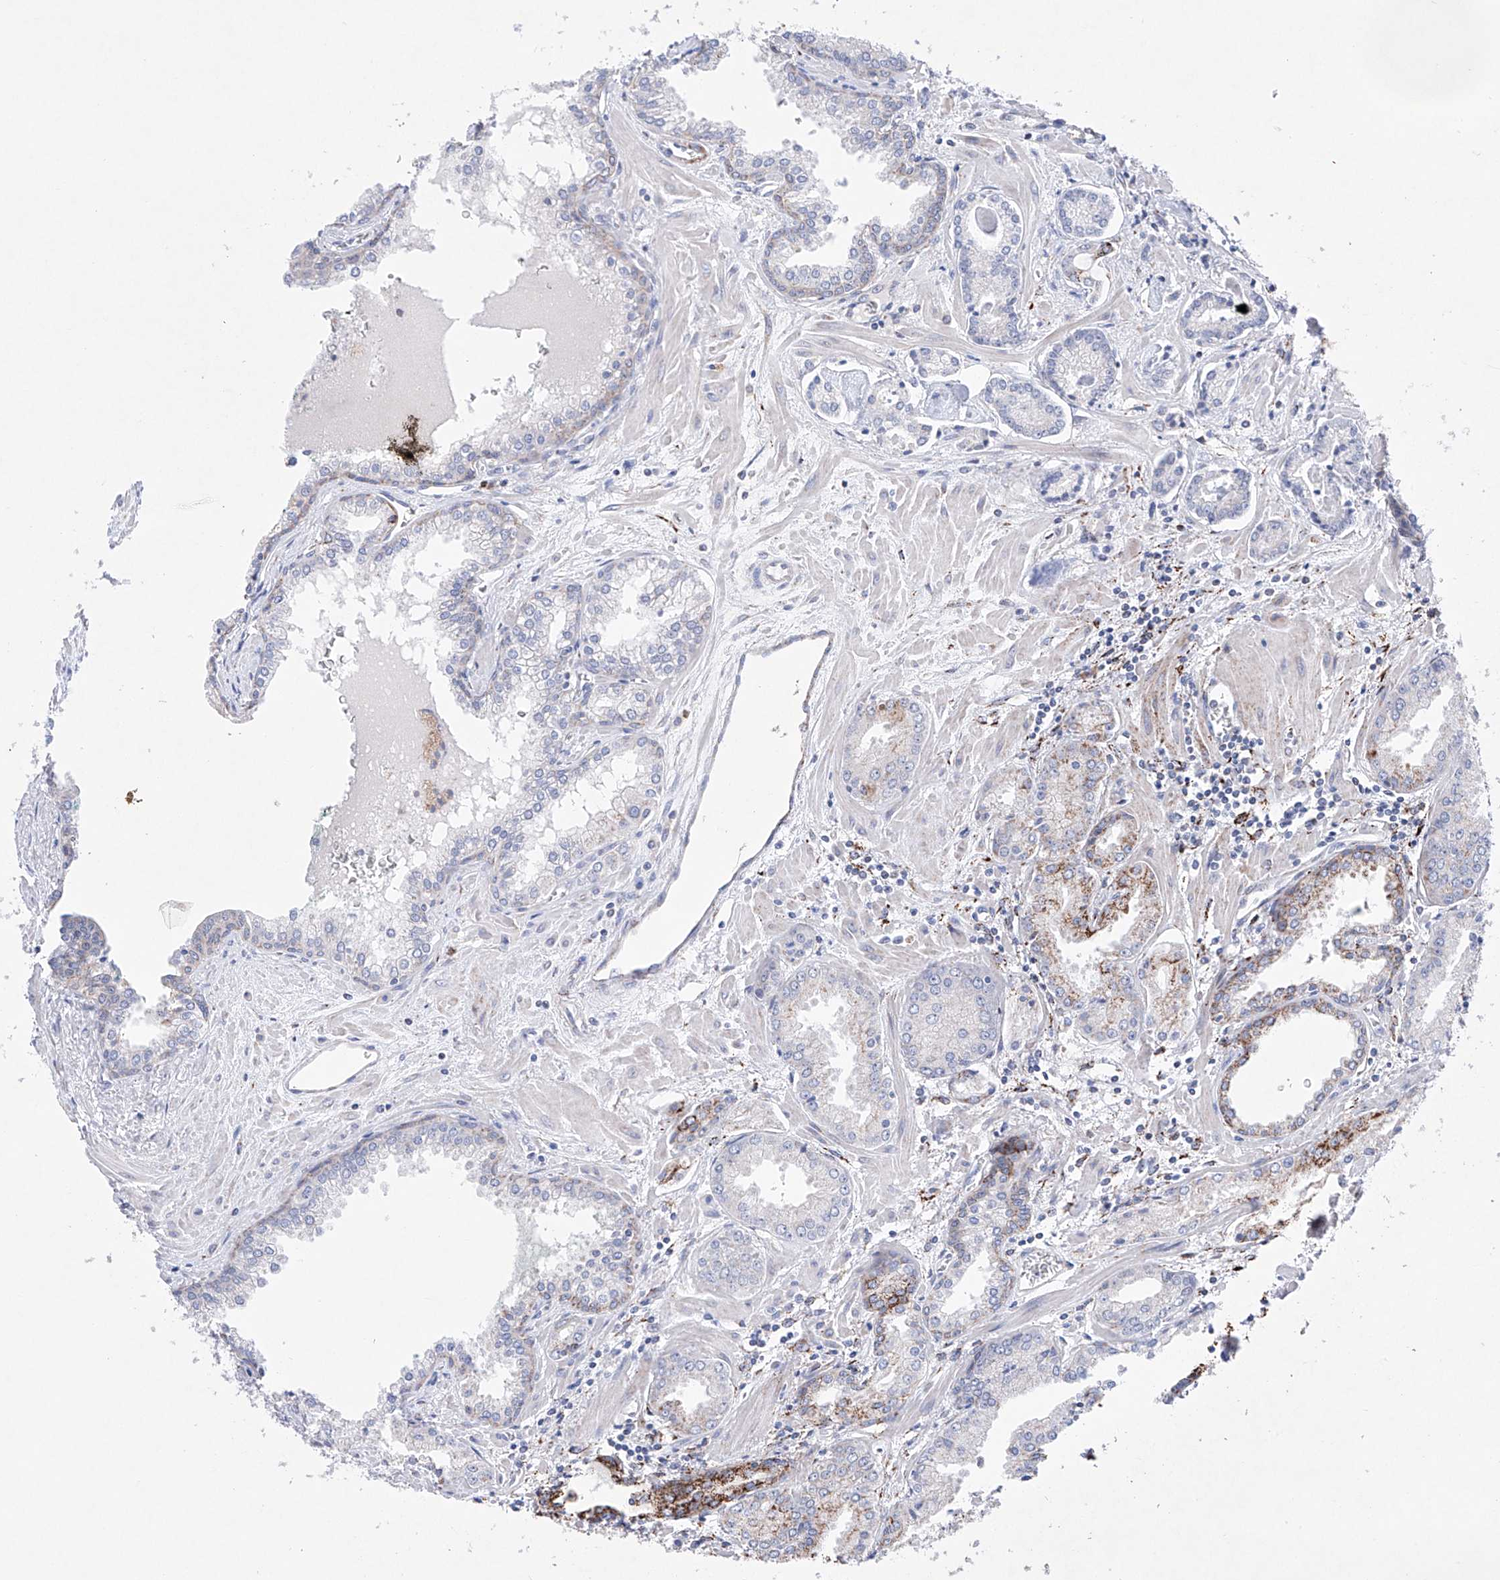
{"staining": {"intensity": "strong", "quantity": "<25%", "location": "cytoplasmic/membranous"}, "tissue": "prostate cancer", "cell_type": "Tumor cells", "image_type": "cancer", "snomed": [{"axis": "morphology", "description": "Adenocarcinoma, Low grade"}, {"axis": "topography", "description": "Prostate"}], "caption": "High-magnification brightfield microscopy of prostate low-grade adenocarcinoma stained with DAB (3,3'-diaminobenzidine) (brown) and counterstained with hematoxylin (blue). tumor cells exhibit strong cytoplasmic/membranous staining is present in about<25% of cells.", "gene": "NRROS", "patient": {"sex": "male", "age": 67}}